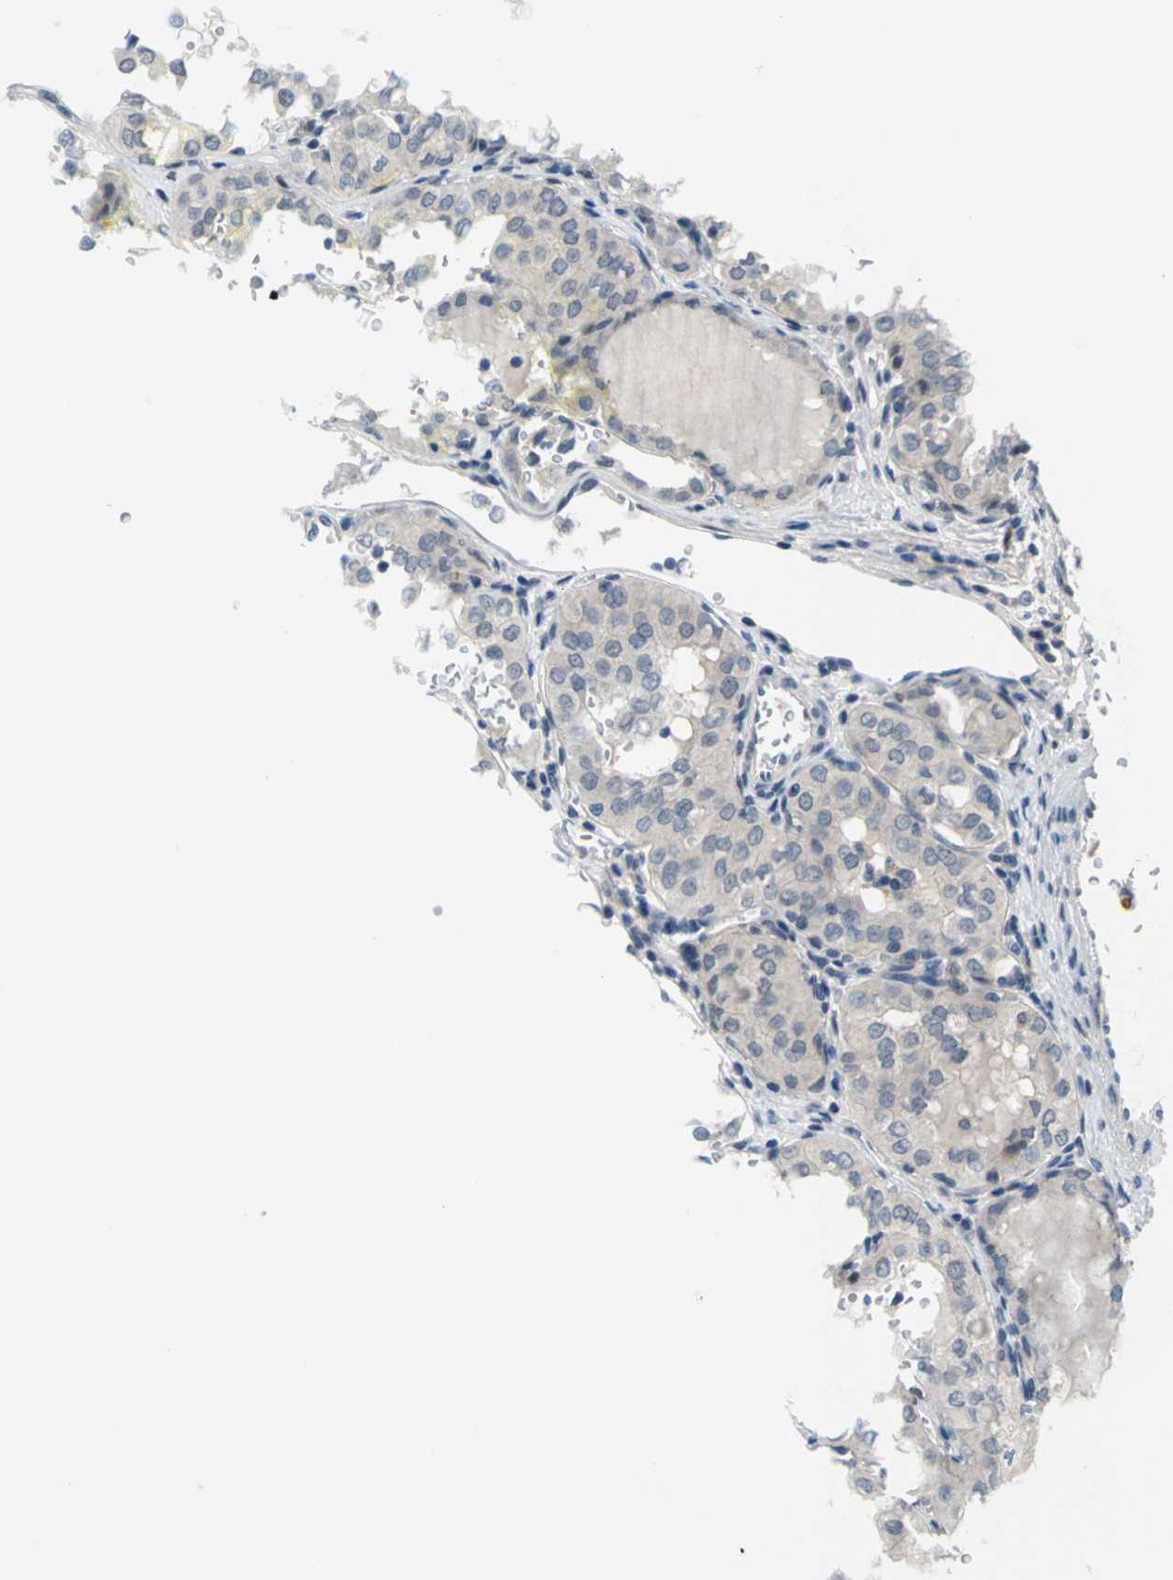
{"staining": {"intensity": "negative", "quantity": "none", "location": "none"}, "tissue": "thyroid cancer", "cell_type": "Tumor cells", "image_type": "cancer", "snomed": [{"axis": "morphology", "description": "Papillary adenocarcinoma, NOS"}, {"axis": "topography", "description": "Thyroid gland"}], "caption": "Tumor cells show no significant protein staining in thyroid papillary adenocarcinoma.", "gene": "ZNF415", "patient": {"sex": "male", "age": 20}}